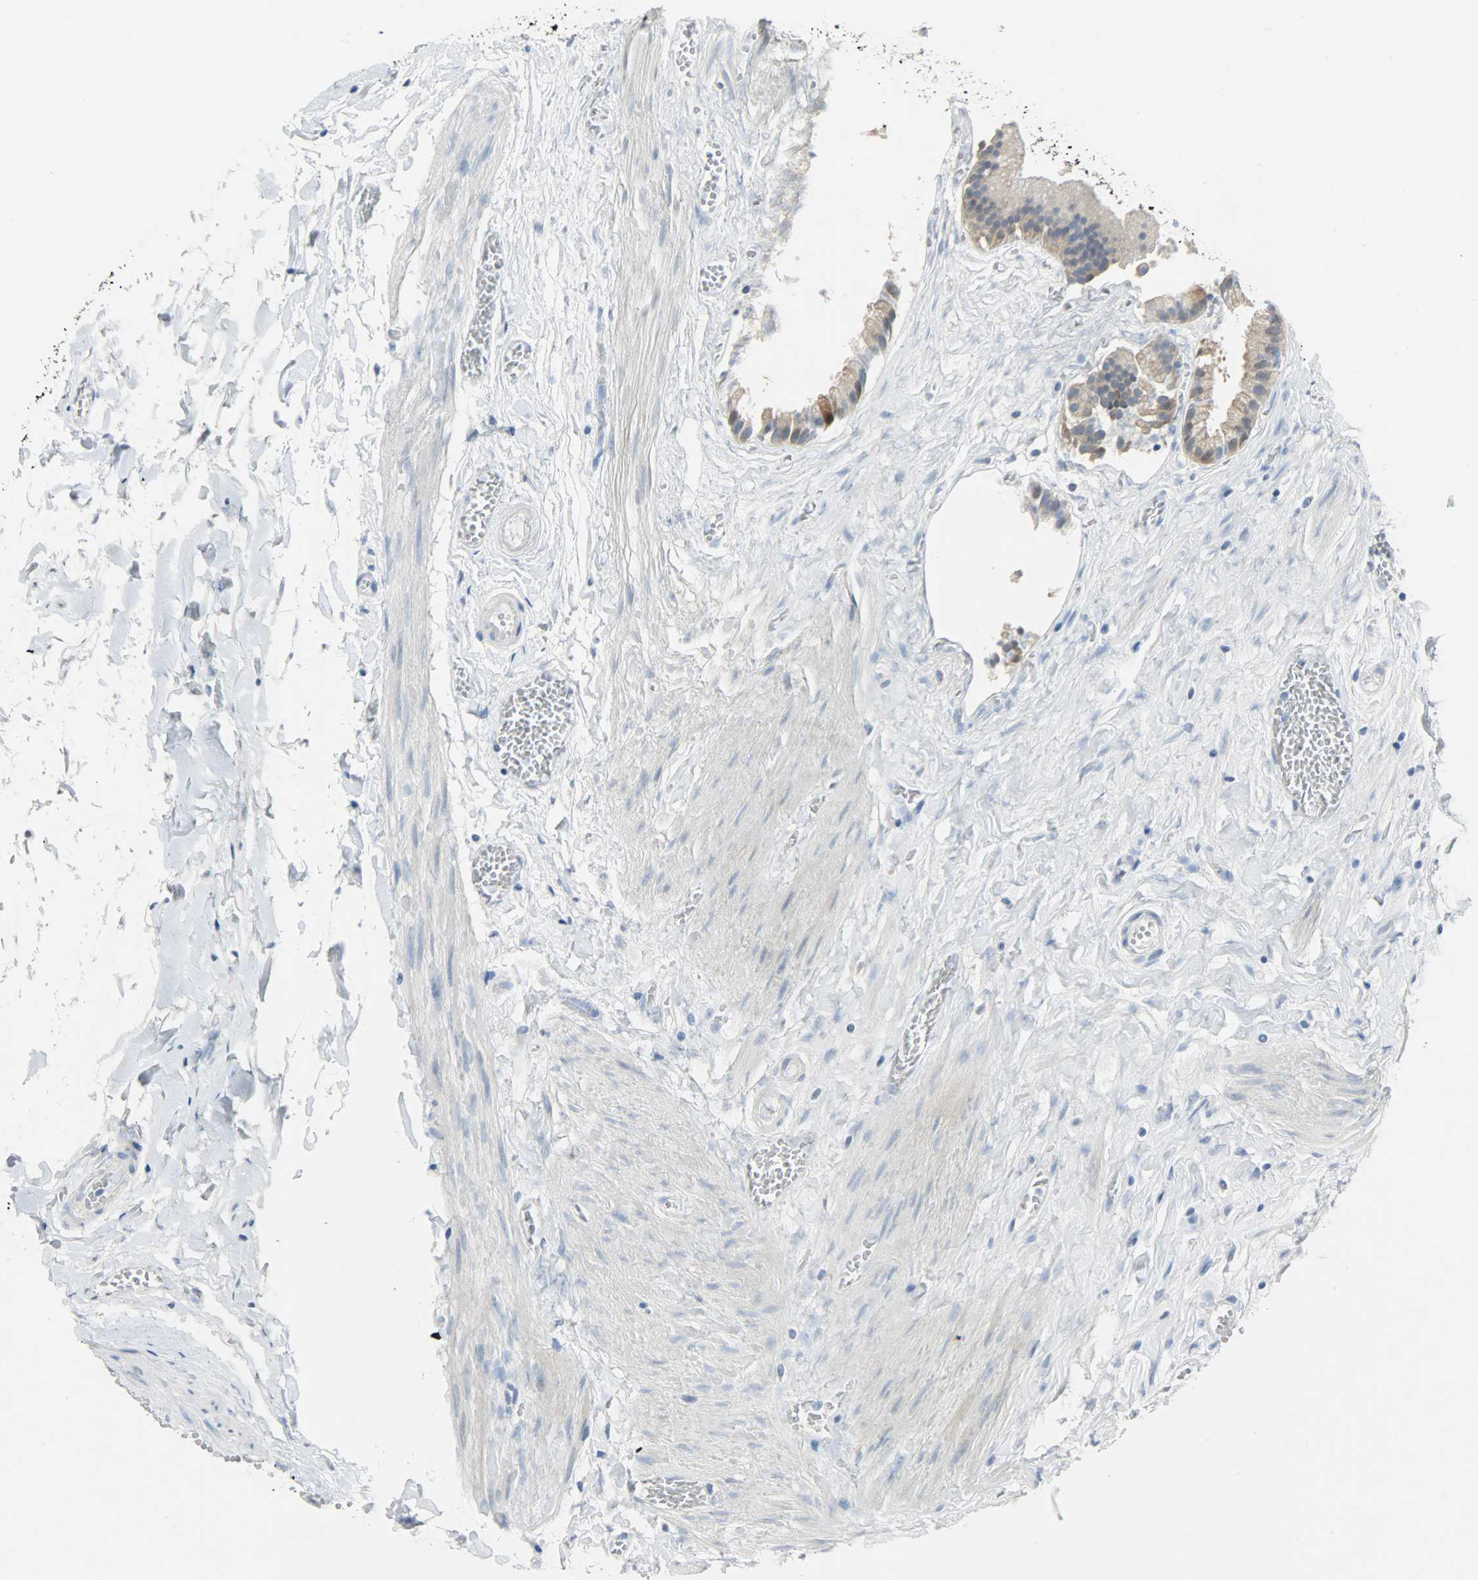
{"staining": {"intensity": "weak", "quantity": "<25%", "location": "cytoplasmic/membranous"}, "tissue": "gallbladder", "cell_type": "Glandular cells", "image_type": "normal", "snomed": [{"axis": "morphology", "description": "Normal tissue, NOS"}, {"axis": "topography", "description": "Gallbladder"}], "caption": "Immunohistochemical staining of normal gallbladder shows no significant staining in glandular cells. (Brightfield microscopy of DAB (3,3'-diaminobenzidine) IHC at high magnification).", "gene": "EIF4EBP1", "patient": {"sex": "female", "age": 63}}